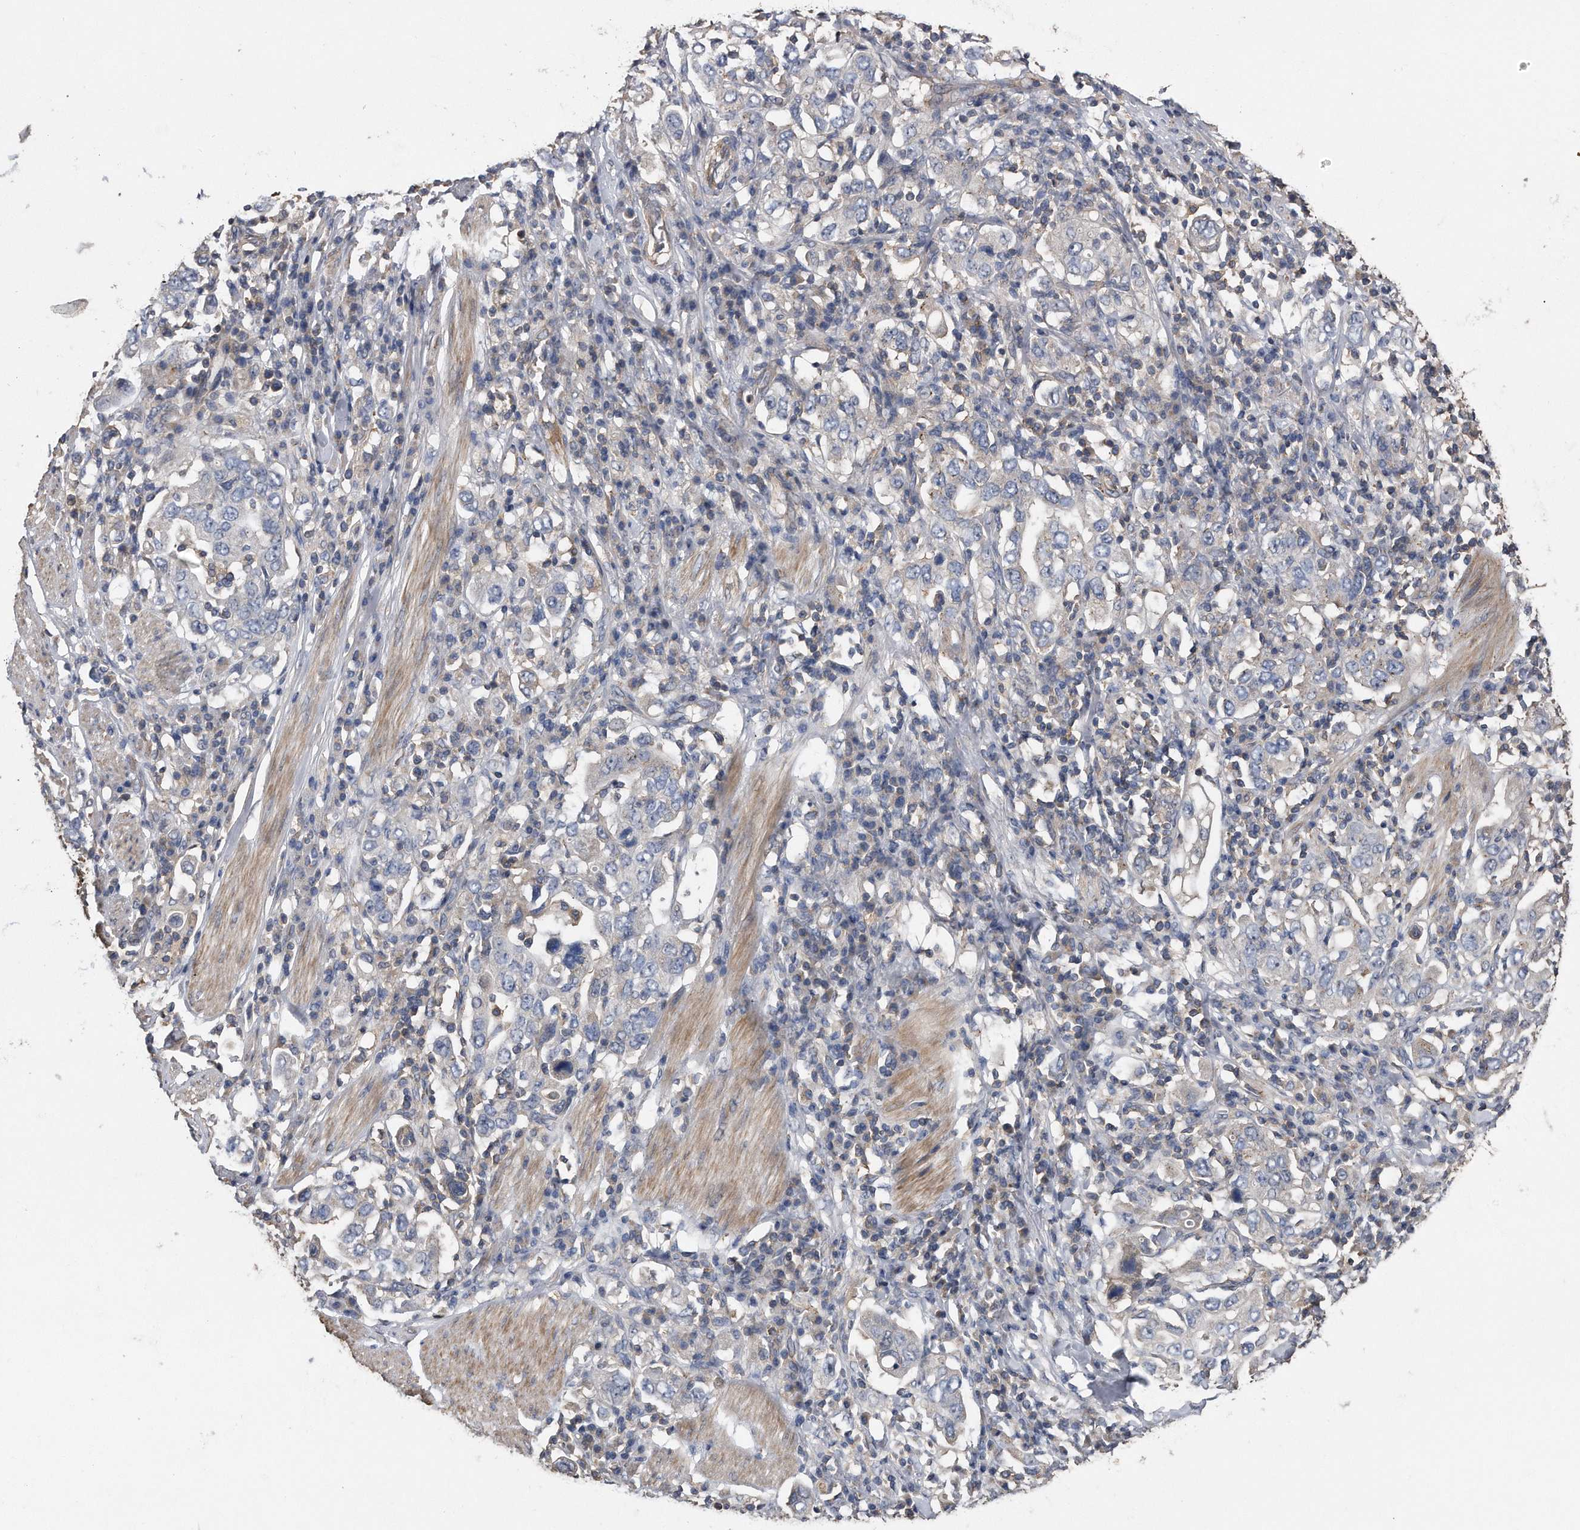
{"staining": {"intensity": "negative", "quantity": "none", "location": "none"}, "tissue": "stomach cancer", "cell_type": "Tumor cells", "image_type": "cancer", "snomed": [{"axis": "morphology", "description": "Adenocarcinoma, NOS"}, {"axis": "topography", "description": "Stomach, upper"}], "caption": "A histopathology image of stomach cancer stained for a protein exhibits no brown staining in tumor cells.", "gene": "KCND3", "patient": {"sex": "male", "age": 62}}